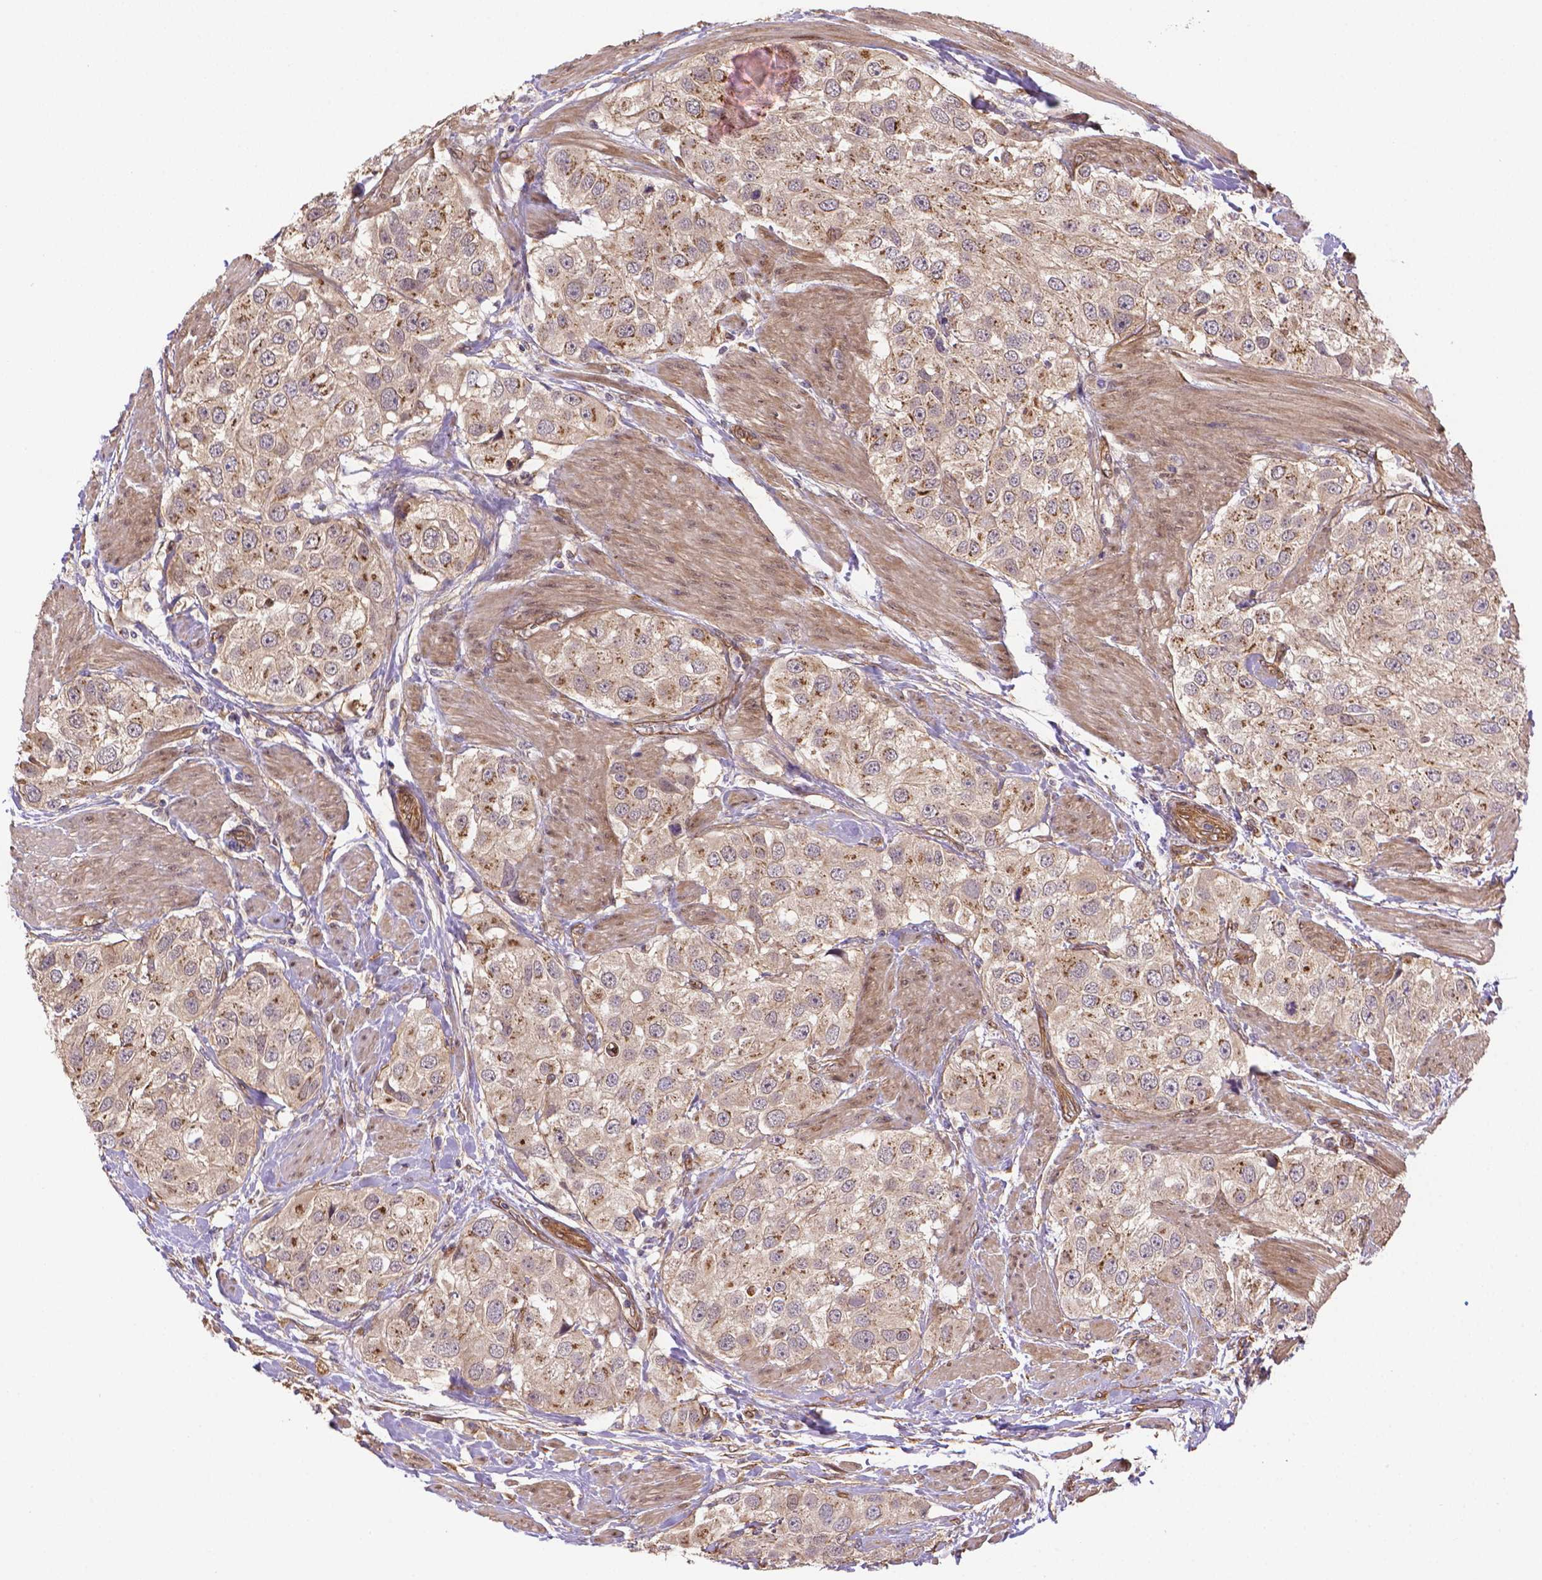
{"staining": {"intensity": "weak", "quantity": ">75%", "location": "cytoplasmic/membranous"}, "tissue": "urothelial cancer", "cell_type": "Tumor cells", "image_type": "cancer", "snomed": [{"axis": "morphology", "description": "Urothelial carcinoma, High grade"}, {"axis": "topography", "description": "Urinary bladder"}], "caption": "Urothelial cancer stained with a protein marker displays weak staining in tumor cells.", "gene": "YAP1", "patient": {"sex": "female", "age": 64}}